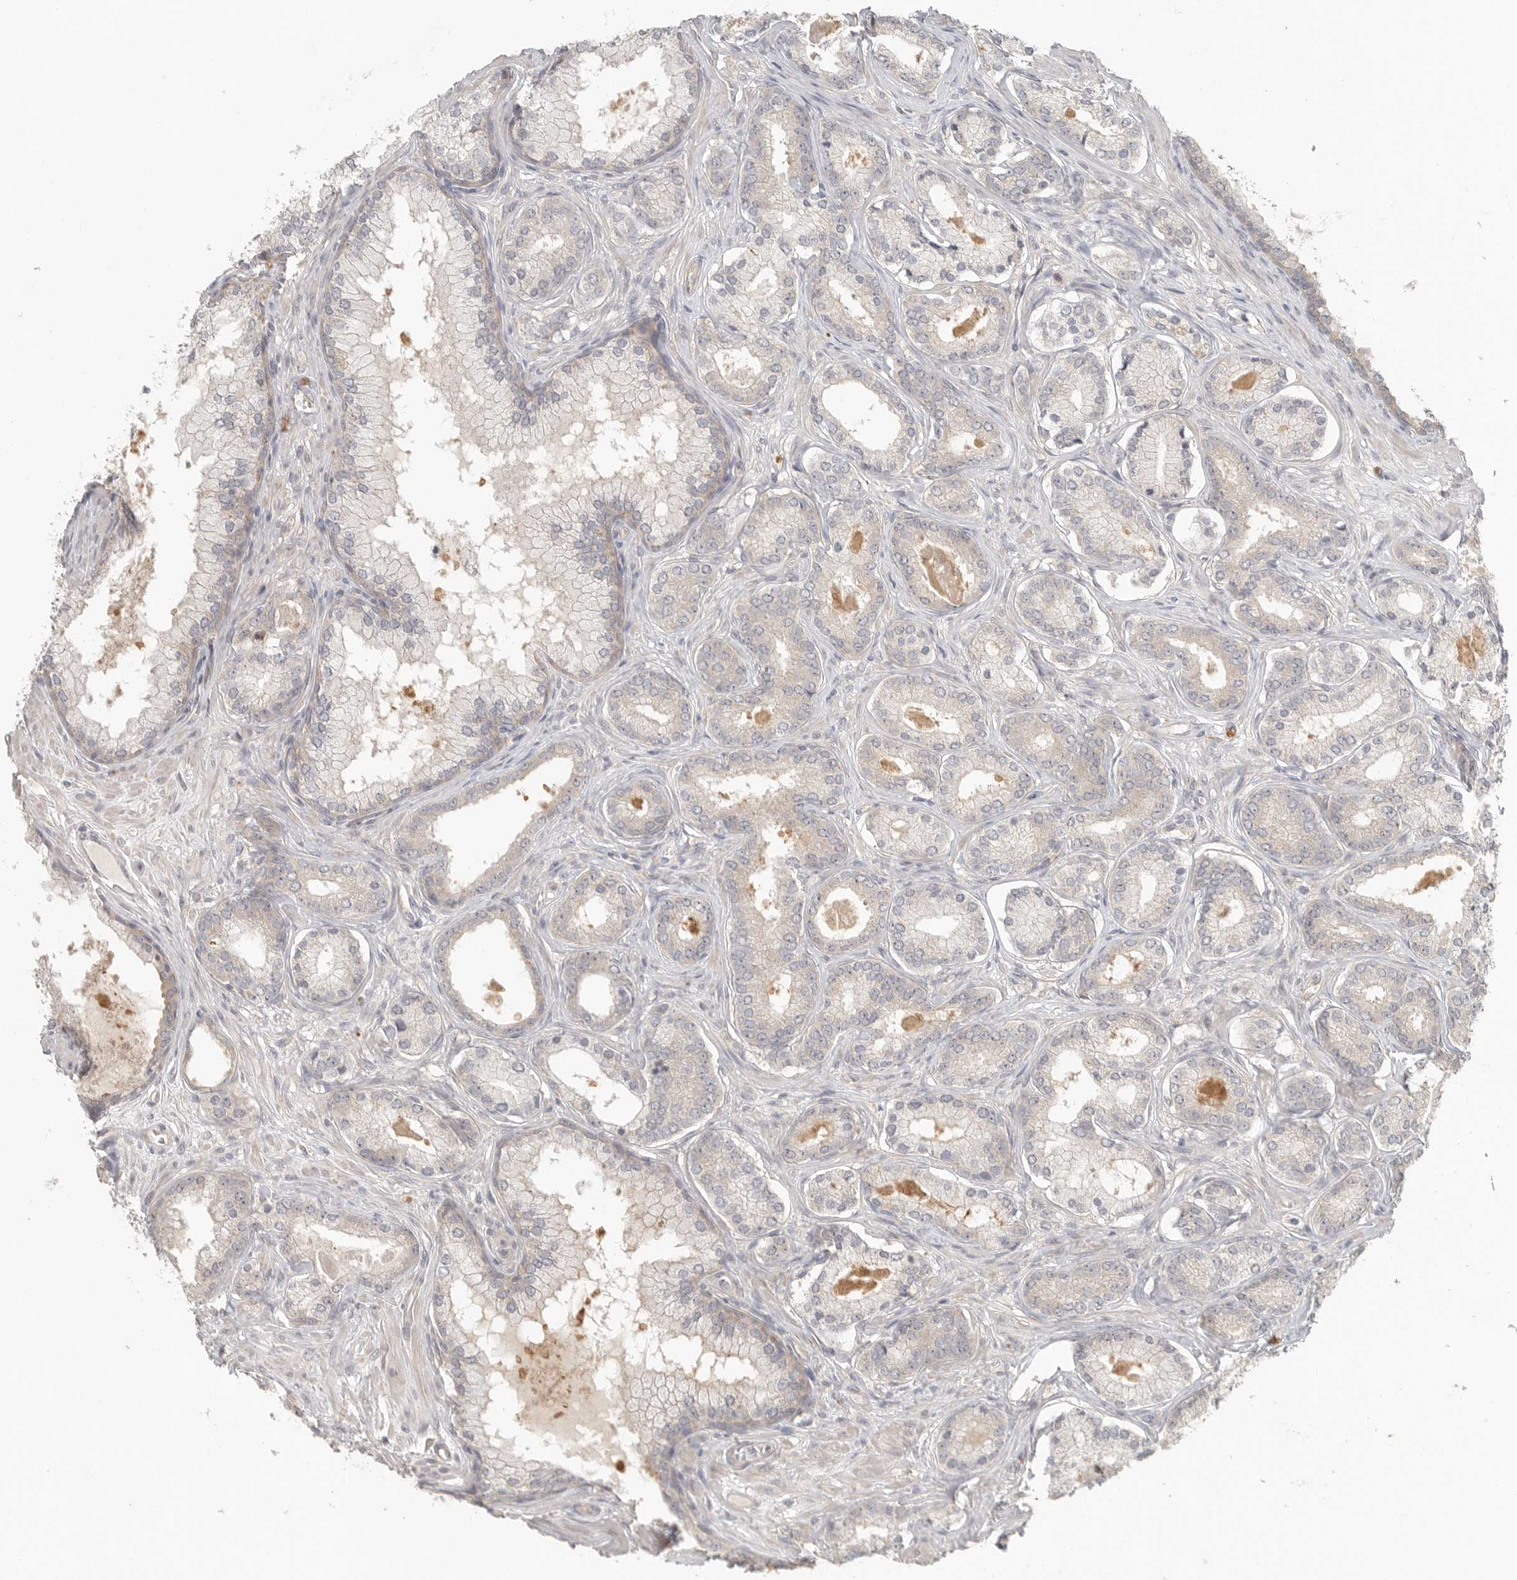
{"staining": {"intensity": "weak", "quantity": "25%-75%", "location": "cytoplasmic/membranous"}, "tissue": "prostate cancer", "cell_type": "Tumor cells", "image_type": "cancer", "snomed": [{"axis": "morphology", "description": "Adenocarcinoma, Low grade"}, {"axis": "topography", "description": "Prostate"}], "caption": "The image shows immunohistochemical staining of low-grade adenocarcinoma (prostate). There is weak cytoplasmic/membranous expression is identified in about 25%-75% of tumor cells.", "gene": "HDAC6", "patient": {"sex": "male", "age": 70}}